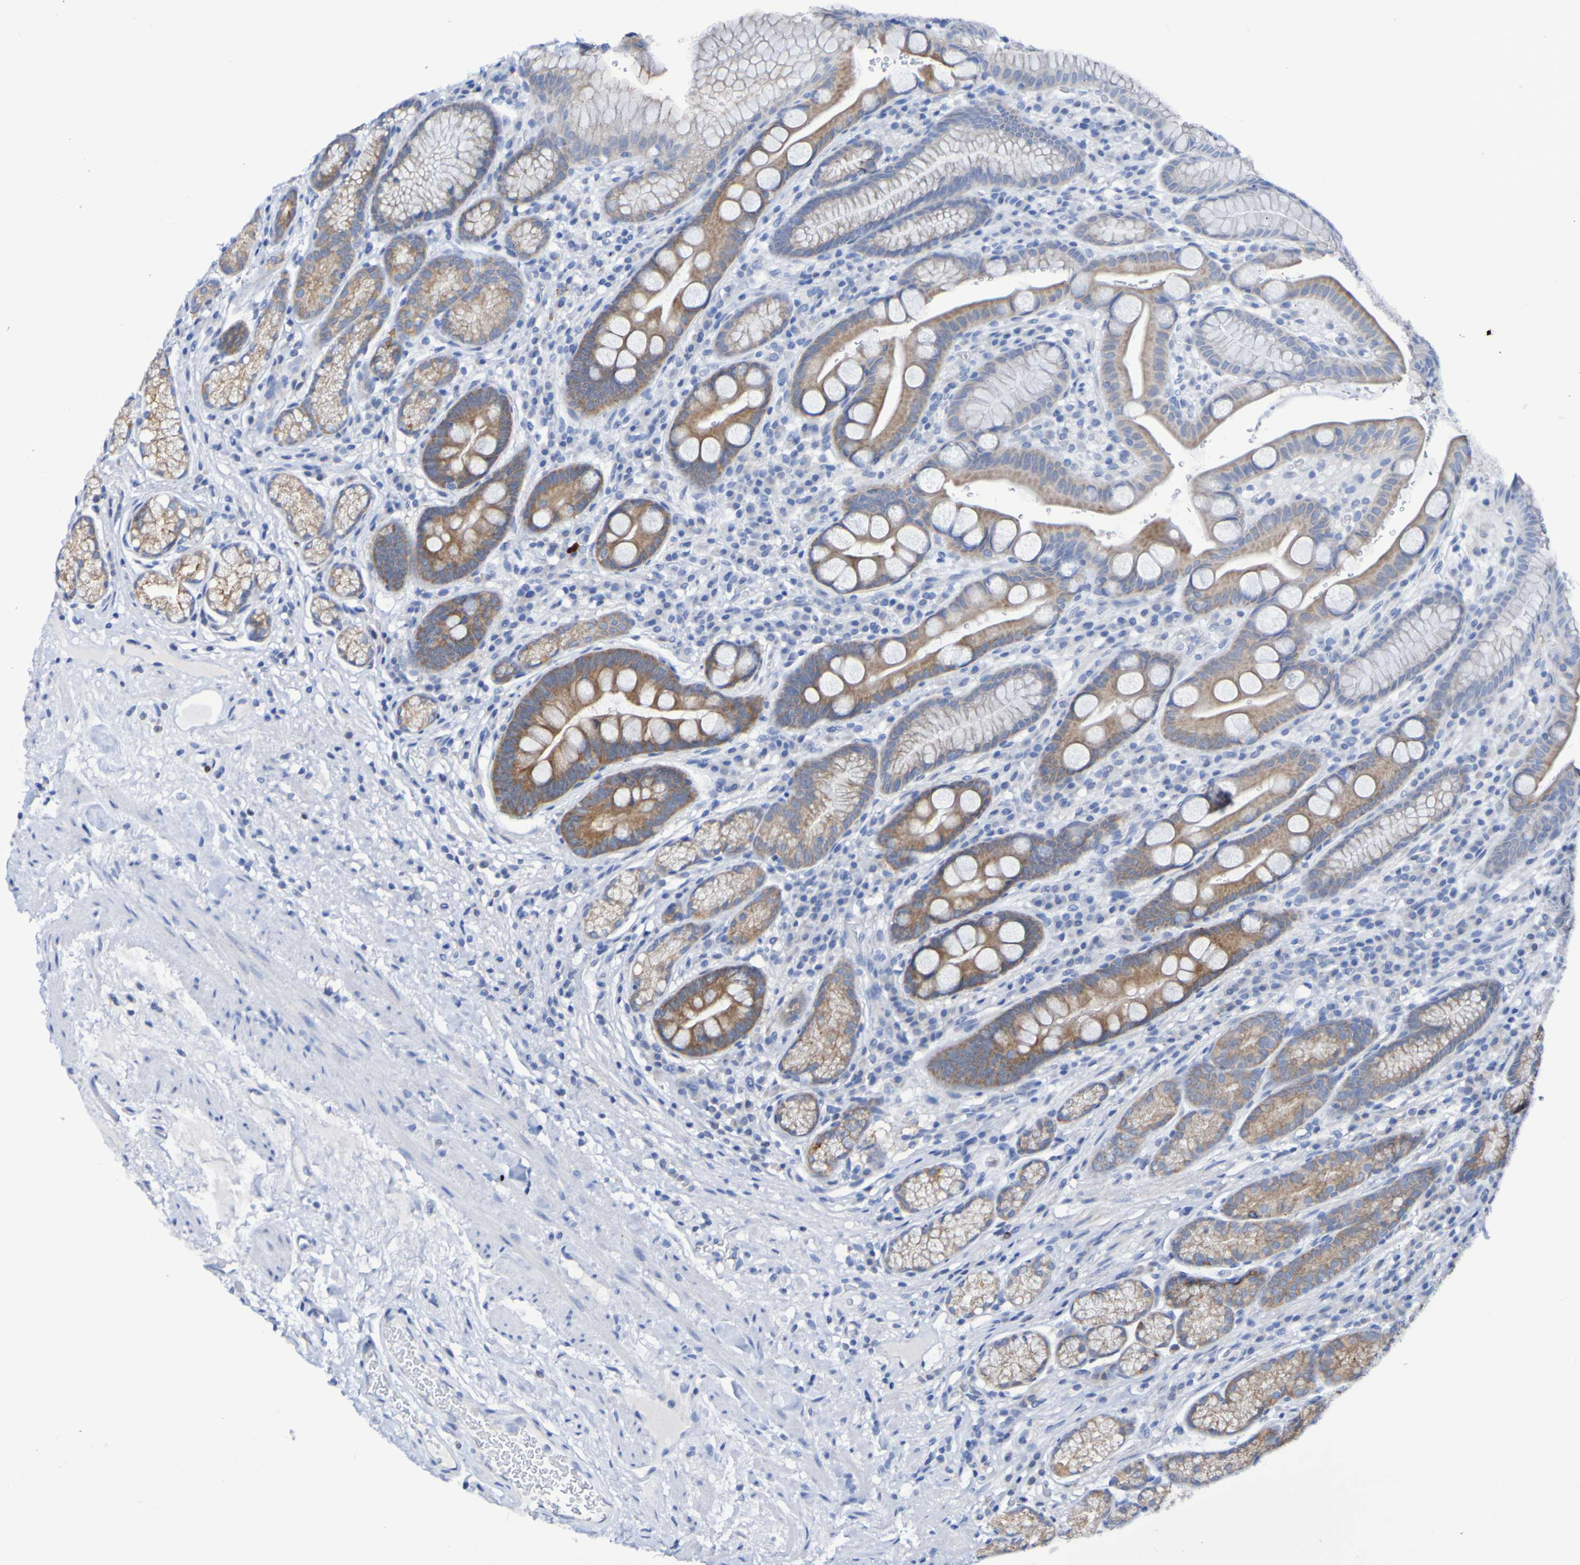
{"staining": {"intensity": "moderate", "quantity": ">75%", "location": "cytoplasmic/membranous"}, "tissue": "stomach", "cell_type": "Glandular cells", "image_type": "normal", "snomed": [{"axis": "morphology", "description": "Normal tissue, NOS"}, {"axis": "topography", "description": "Stomach, lower"}], "caption": "High-magnification brightfield microscopy of unremarkable stomach stained with DAB (brown) and counterstained with hematoxylin (blue). glandular cells exhibit moderate cytoplasmic/membranous positivity is identified in approximately>75% of cells.", "gene": "GJB1", "patient": {"sex": "male", "age": 52}}